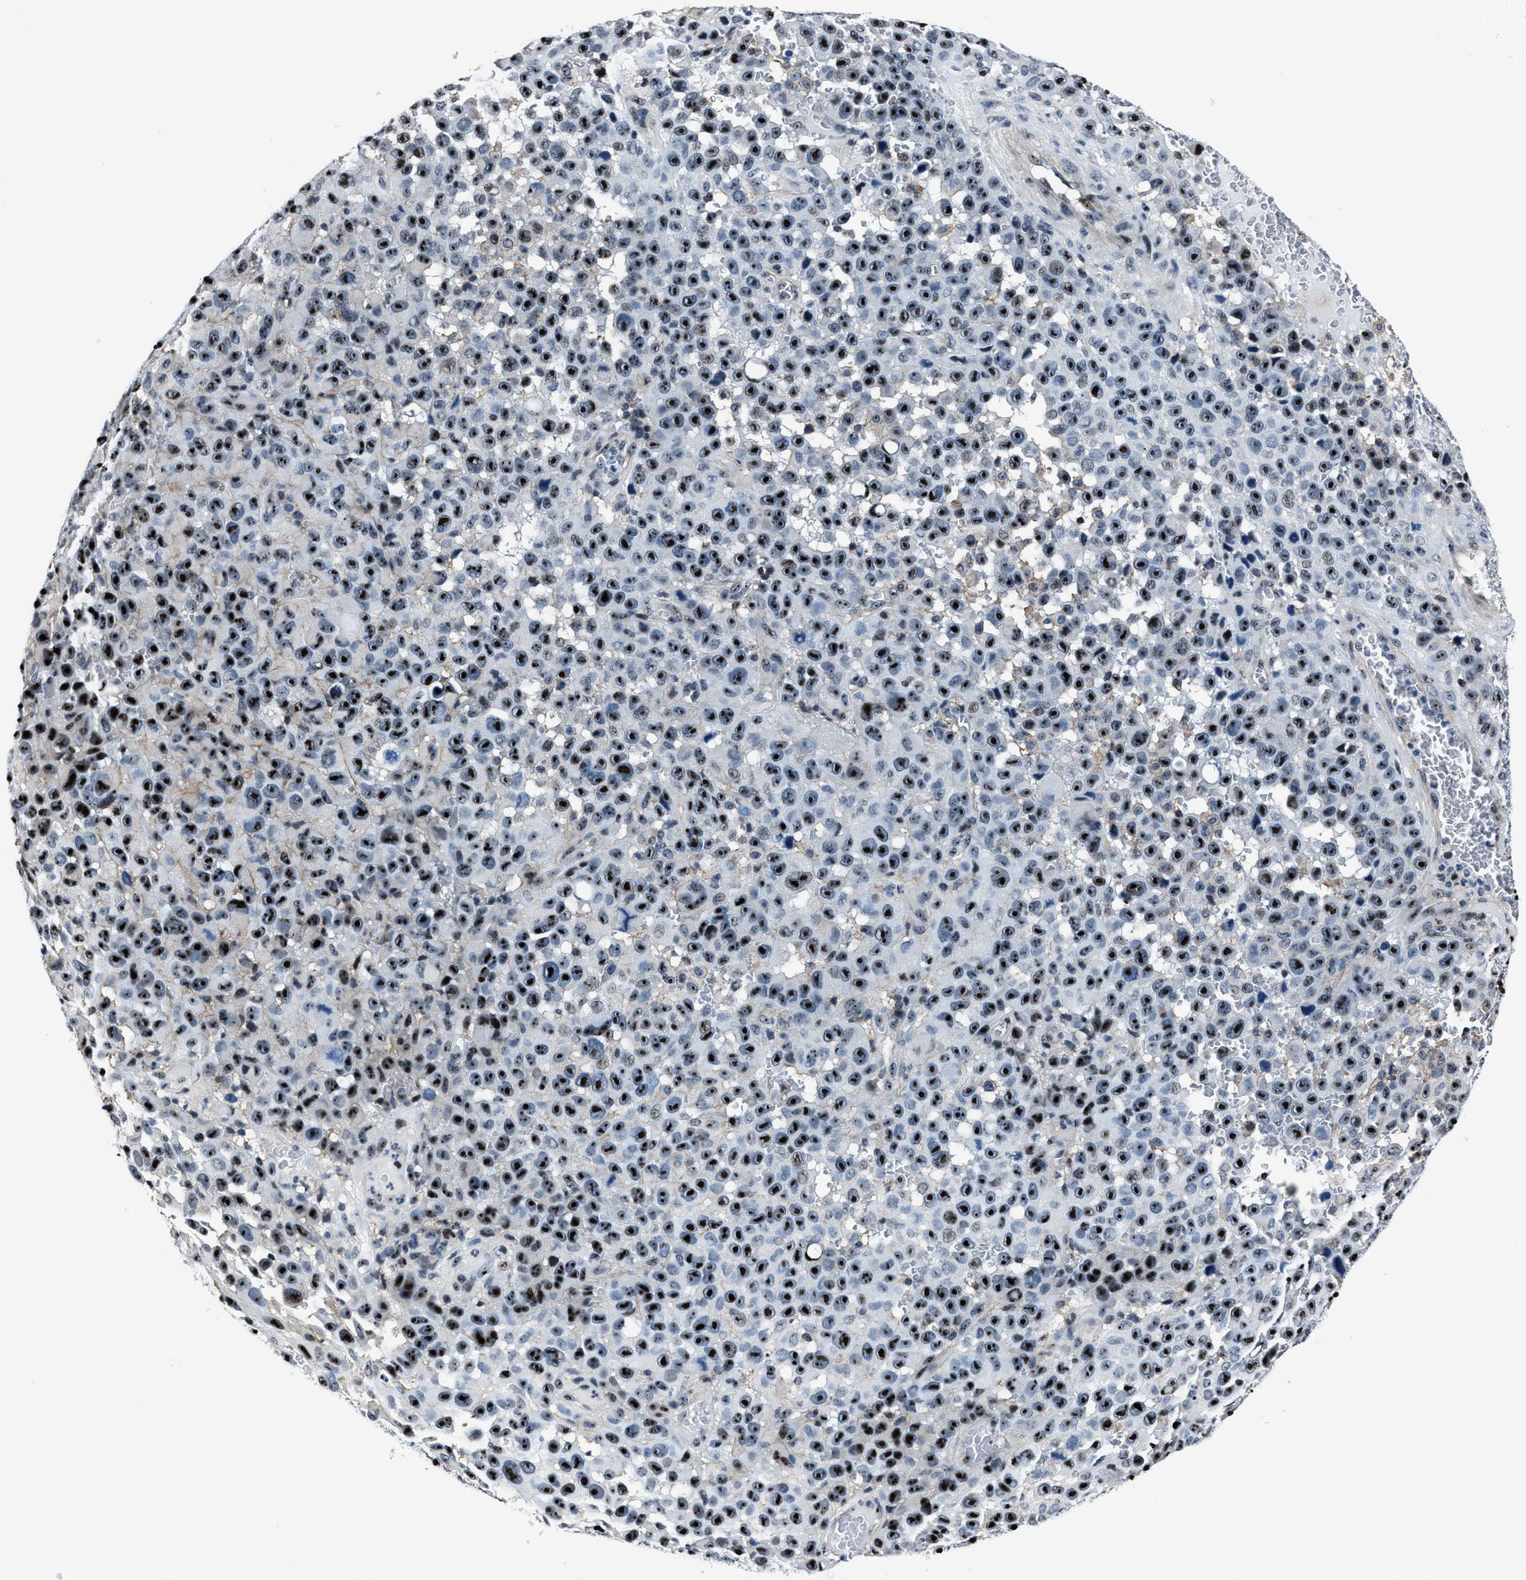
{"staining": {"intensity": "strong", "quantity": ">75%", "location": "nuclear"}, "tissue": "melanoma", "cell_type": "Tumor cells", "image_type": "cancer", "snomed": [{"axis": "morphology", "description": "Malignant melanoma, NOS"}, {"axis": "topography", "description": "Skin"}], "caption": "Strong nuclear expression is present in about >75% of tumor cells in malignant melanoma. The protein is stained brown, and the nuclei are stained in blue (DAB (3,3'-diaminobenzidine) IHC with brightfield microscopy, high magnification).", "gene": "PPIE", "patient": {"sex": "female", "age": 82}}